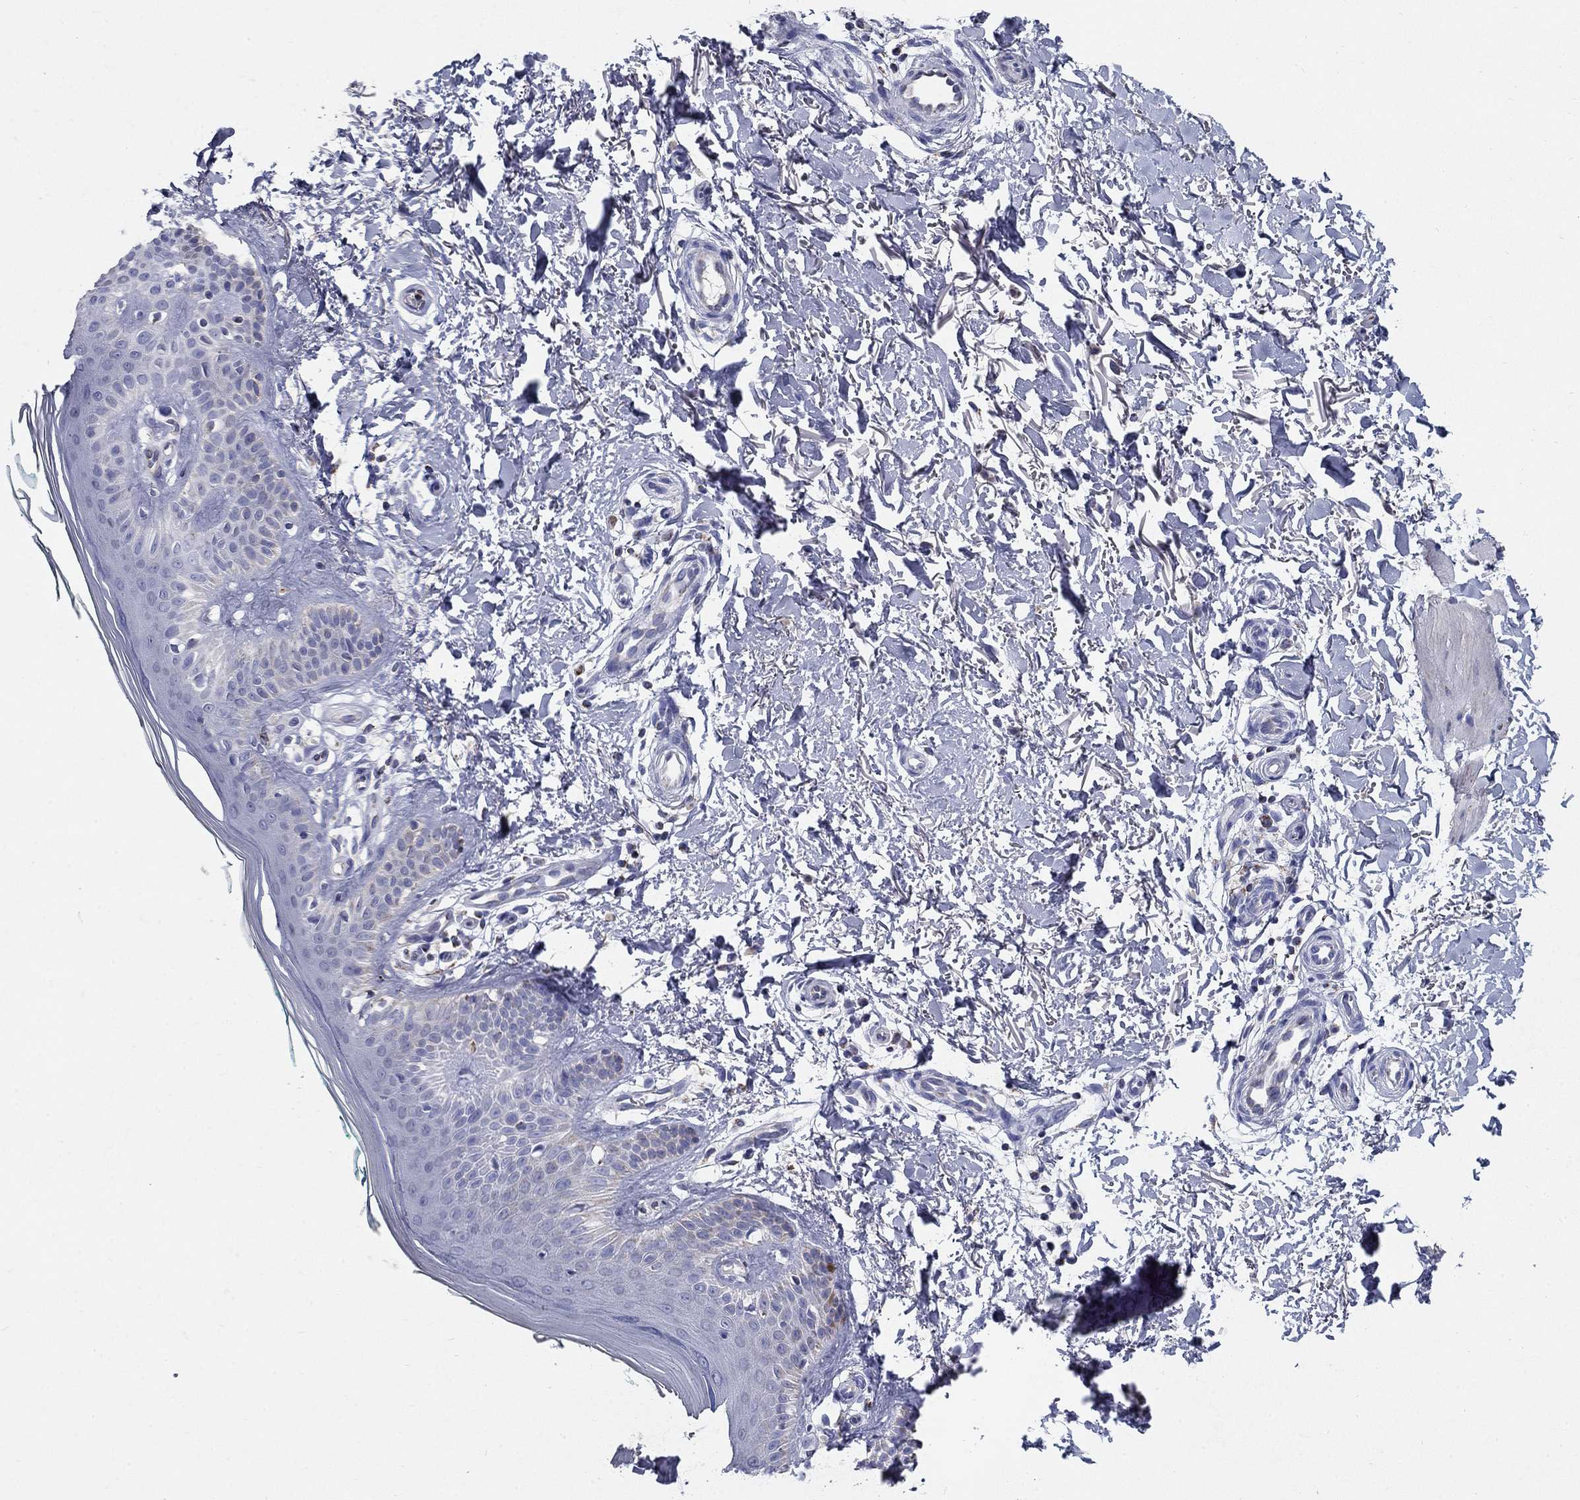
{"staining": {"intensity": "negative", "quantity": "none", "location": "none"}, "tissue": "skin", "cell_type": "Fibroblasts", "image_type": "normal", "snomed": [{"axis": "morphology", "description": "Normal tissue, NOS"}, {"axis": "morphology", "description": "Inflammation, NOS"}, {"axis": "morphology", "description": "Fibrosis, NOS"}, {"axis": "topography", "description": "Skin"}], "caption": "IHC of benign skin displays no staining in fibroblasts. (DAB (3,3'-diaminobenzidine) immunohistochemistry (IHC) with hematoxylin counter stain).", "gene": "NDUFA4L2", "patient": {"sex": "male", "age": 71}}